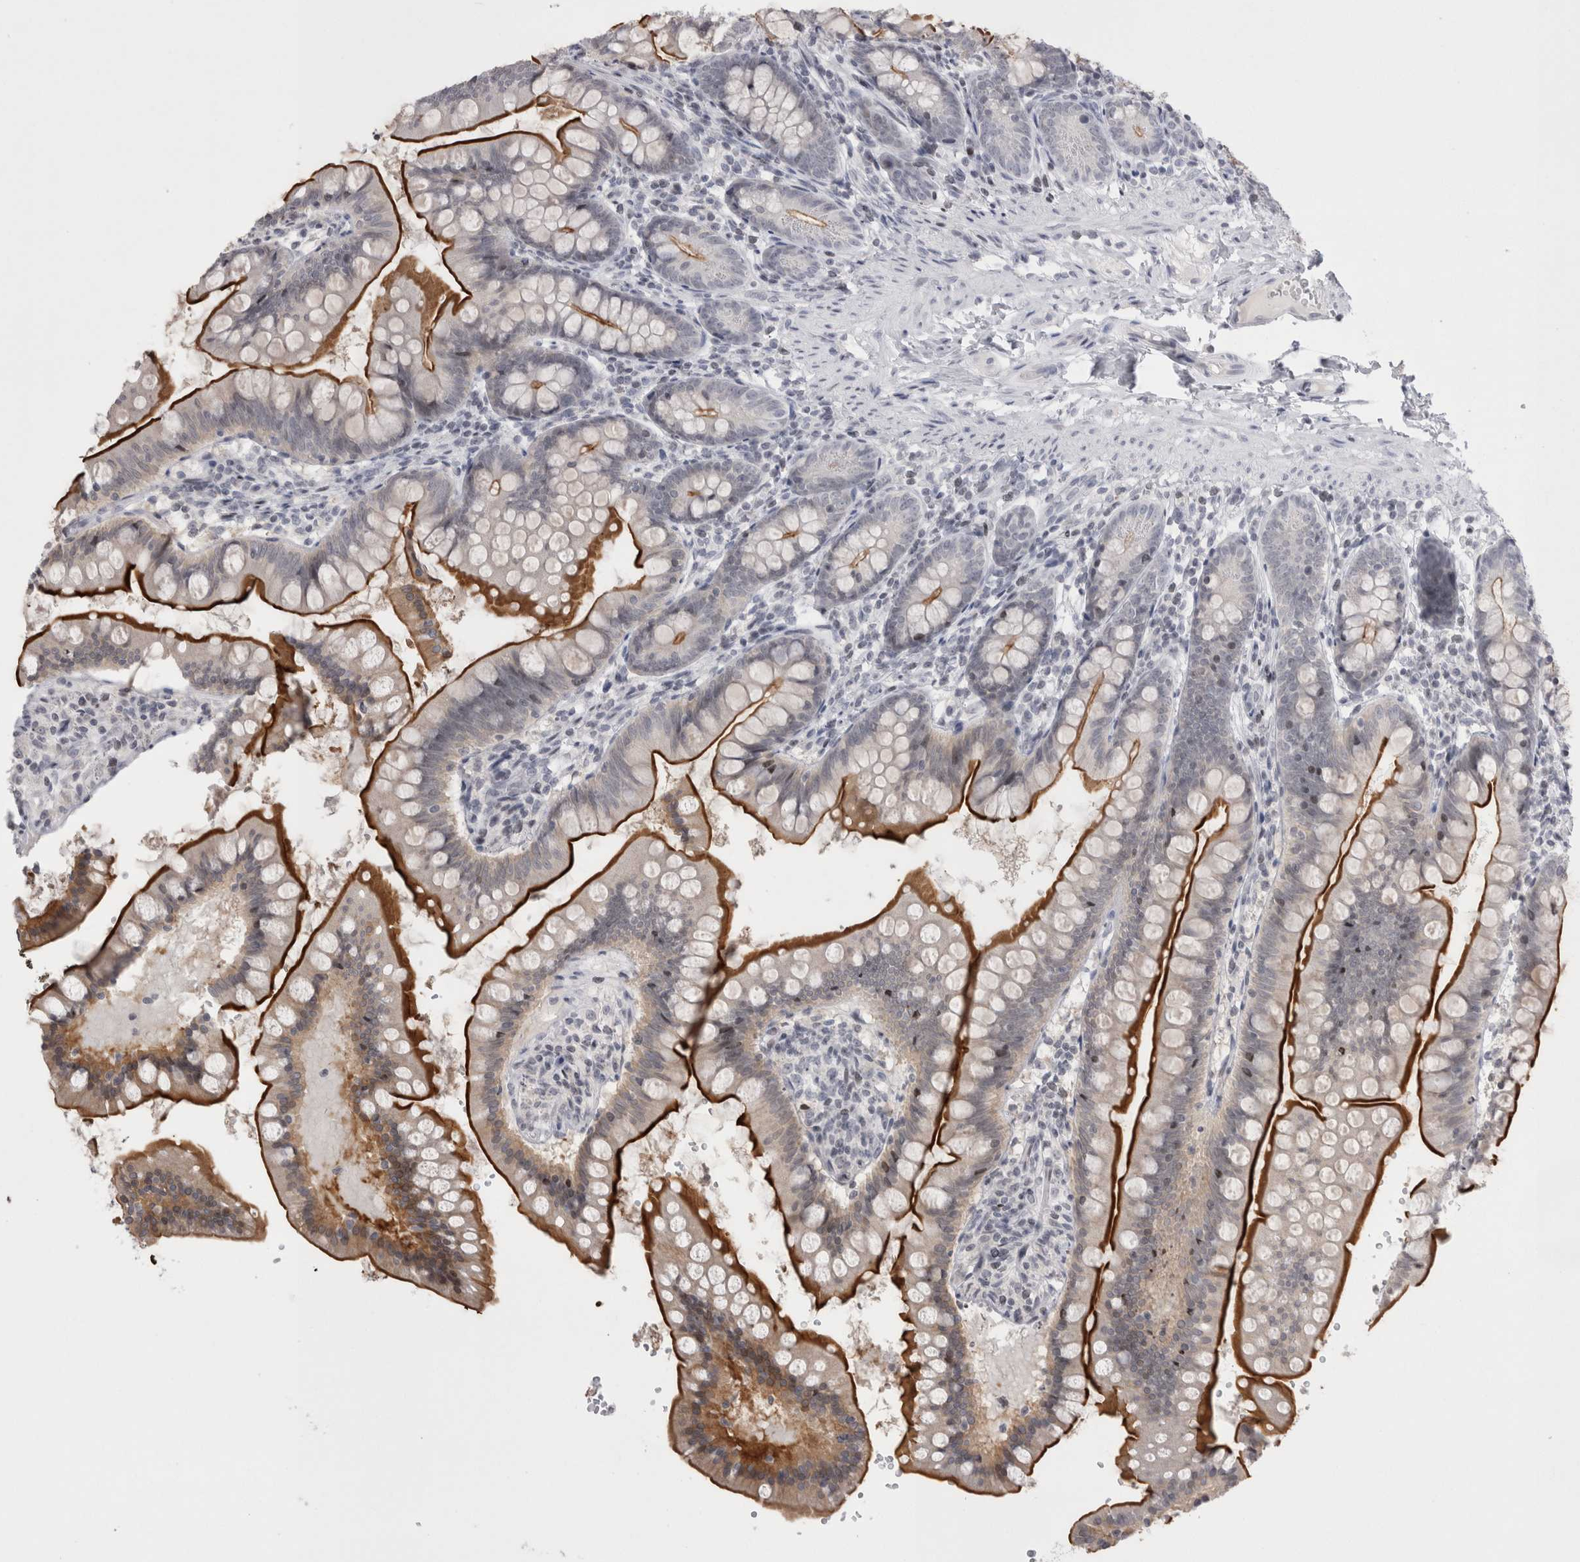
{"staining": {"intensity": "strong", "quantity": ">75%", "location": "cytoplasmic/membranous"}, "tissue": "small intestine", "cell_type": "Glandular cells", "image_type": "normal", "snomed": [{"axis": "morphology", "description": "Normal tissue, NOS"}, {"axis": "topography", "description": "Small intestine"}], "caption": "Protein positivity by immunohistochemistry (IHC) reveals strong cytoplasmic/membranous positivity in approximately >75% of glandular cells in benign small intestine.", "gene": "FNDC8", "patient": {"sex": "male", "age": 7}}